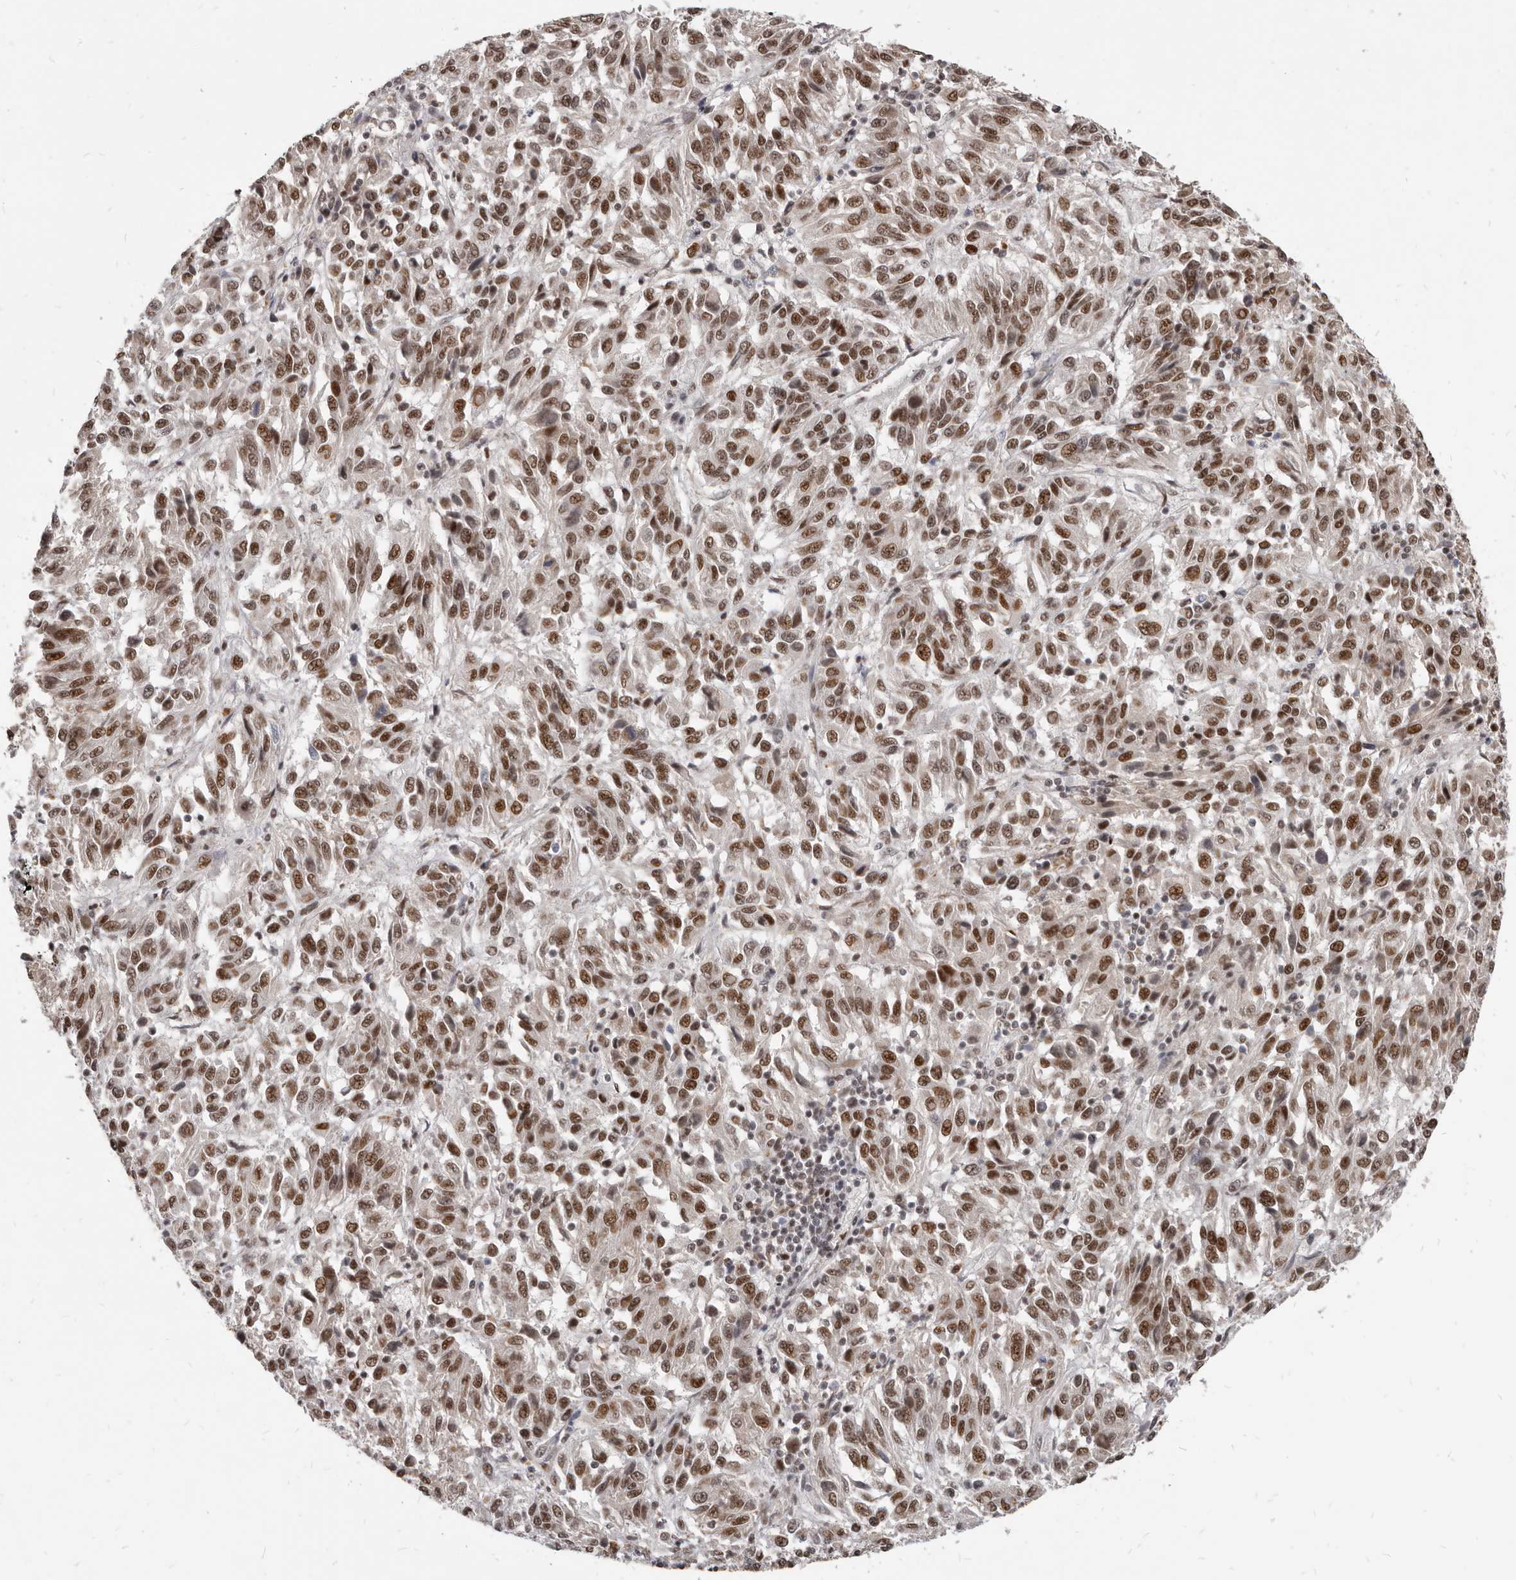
{"staining": {"intensity": "moderate", "quantity": ">75%", "location": "nuclear"}, "tissue": "melanoma", "cell_type": "Tumor cells", "image_type": "cancer", "snomed": [{"axis": "morphology", "description": "Malignant melanoma, Metastatic site"}, {"axis": "topography", "description": "Lung"}], "caption": "A medium amount of moderate nuclear expression is appreciated in about >75% of tumor cells in malignant melanoma (metastatic site) tissue. (IHC, brightfield microscopy, high magnification).", "gene": "ATF5", "patient": {"sex": "male", "age": 64}}